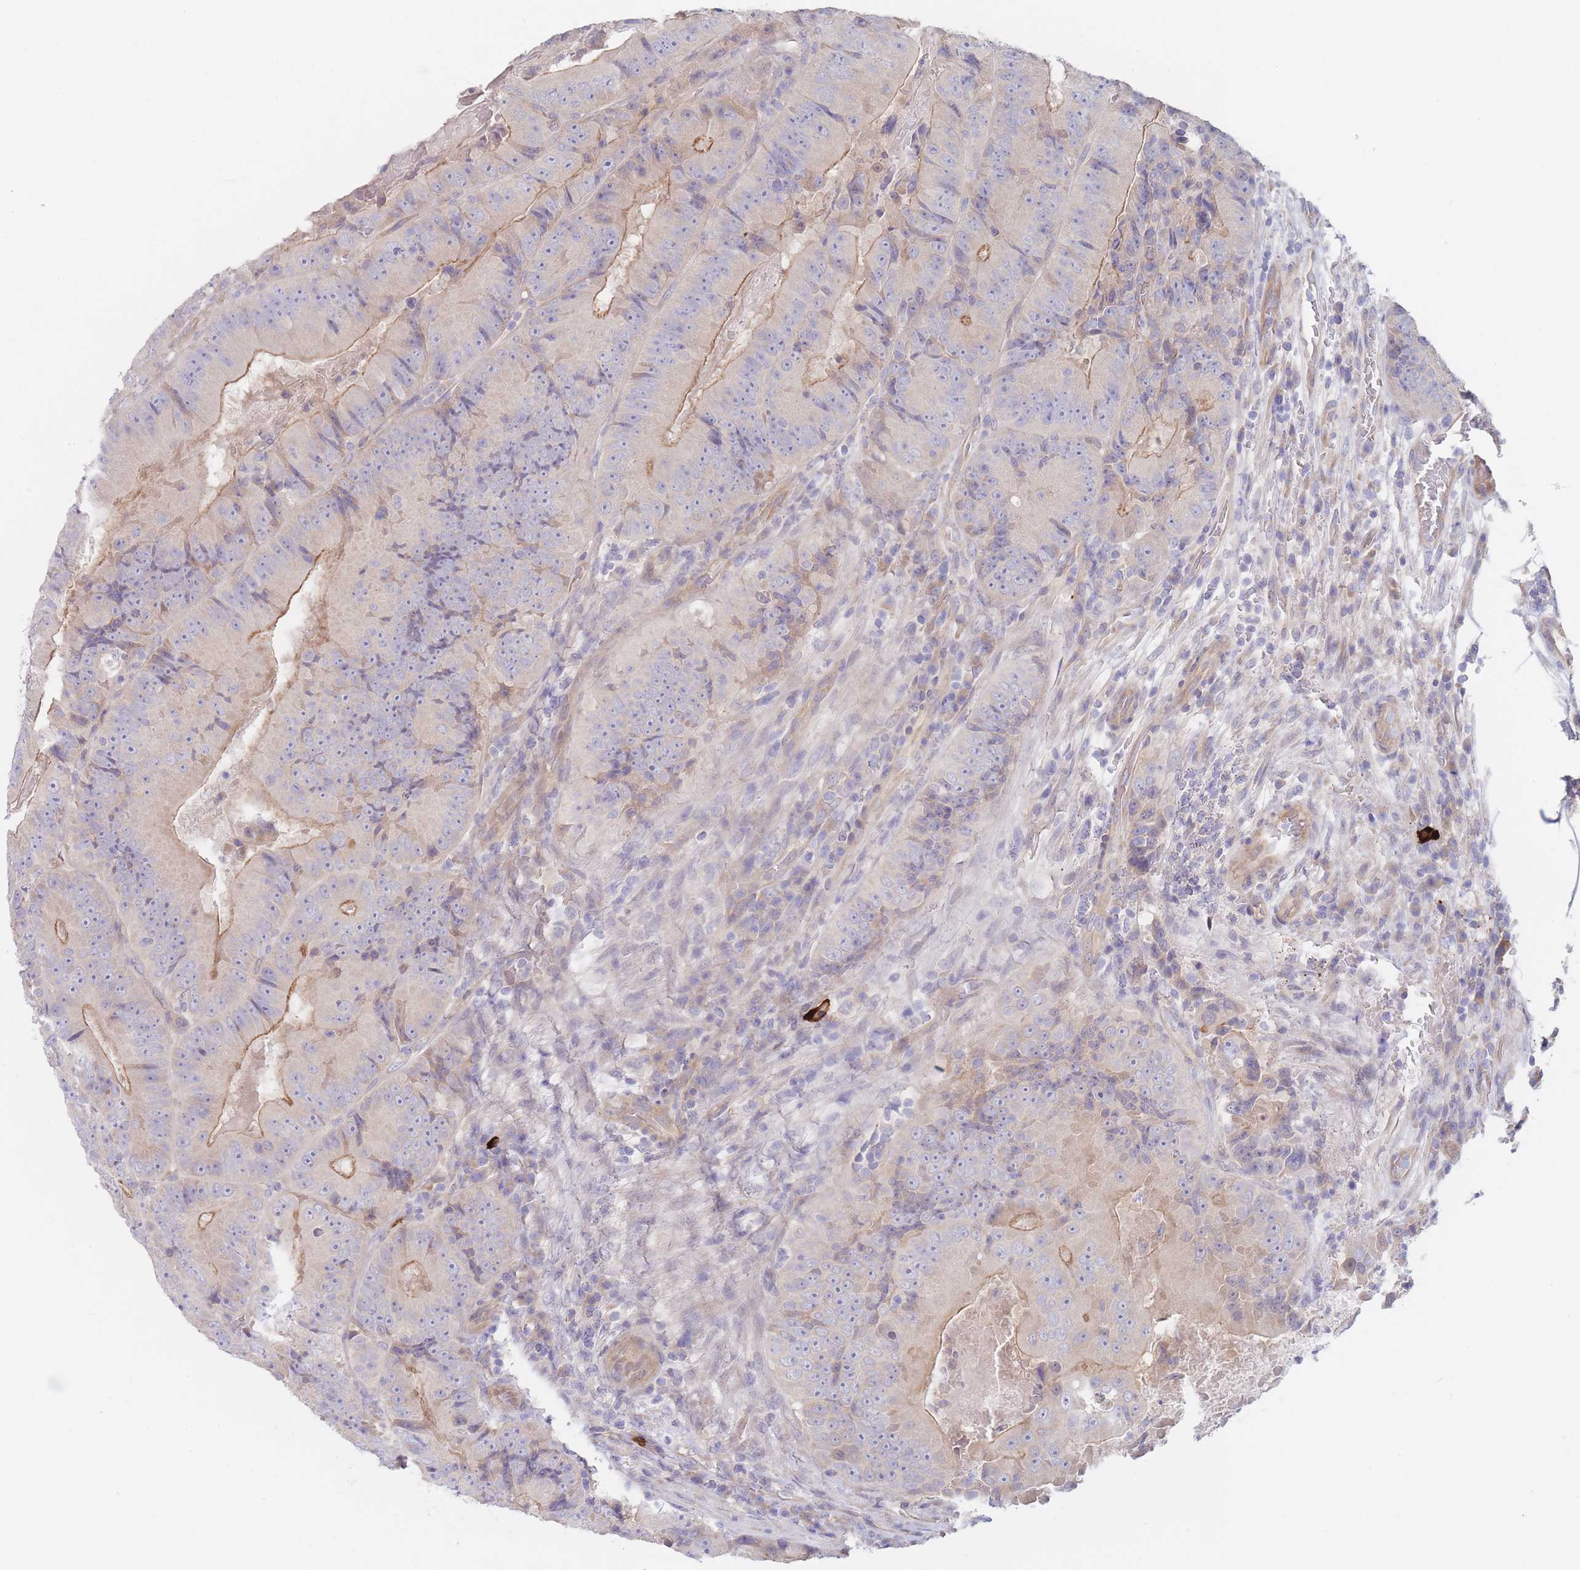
{"staining": {"intensity": "moderate", "quantity": "<25%", "location": "cytoplasmic/membranous"}, "tissue": "colorectal cancer", "cell_type": "Tumor cells", "image_type": "cancer", "snomed": [{"axis": "morphology", "description": "Adenocarcinoma, NOS"}, {"axis": "topography", "description": "Colon"}], "caption": "Colorectal cancer (adenocarcinoma) was stained to show a protein in brown. There is low levels of moderate cytoplasmic/membranous positivity in approximately <25% of tumor cells.", "gene": "ZNF281", "patient": {"sex": "female", "age": 86}}